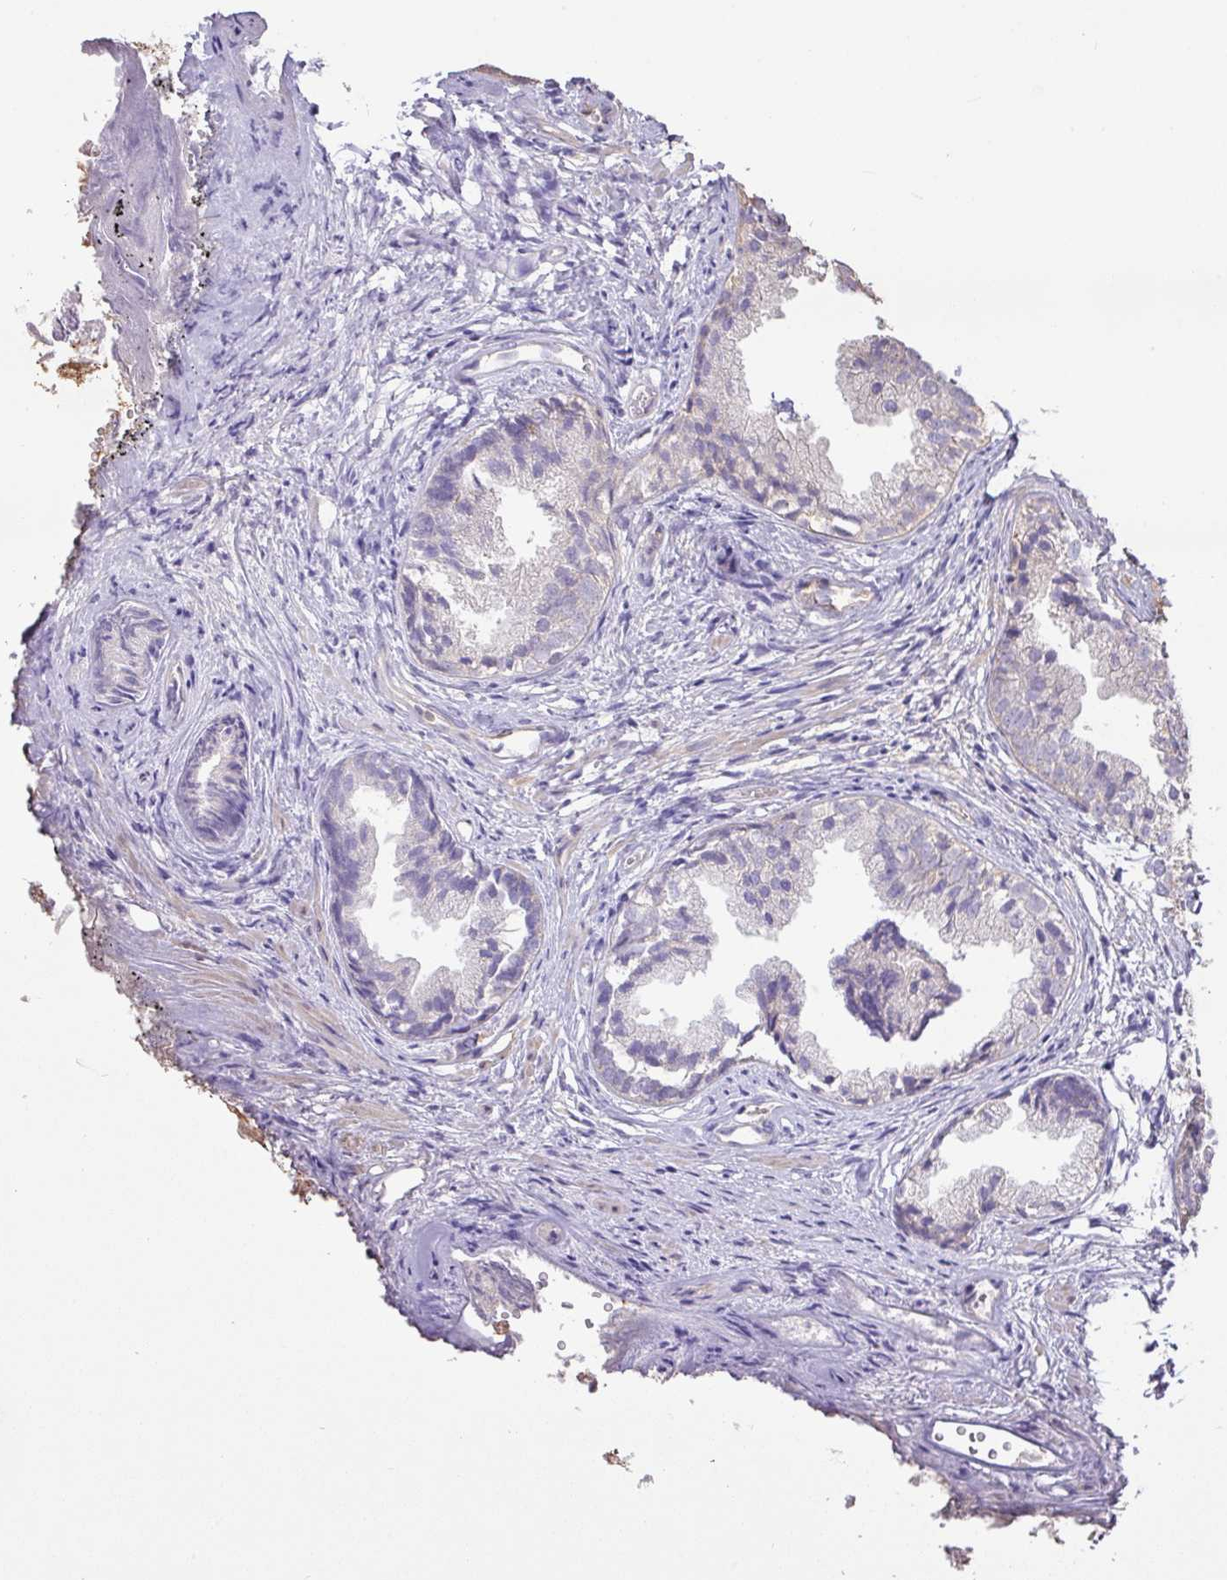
{"staining": {"intensity": "negative", "quantity": "none", "location": "none"}, "tissue": "prostate", "cell_type": "Glandular cells", "image_type": "normal", "snomed": [{"axis": "morphology", "description": "Normal tissue, NOS"}, {"axis": "topography", "description": "Prostate"}], "caption": "Immunohistochemistry (IHC) of normal prostate shows no positivity in glandular cells.", "gene": "CALML4", "patient": {"sex": "male", "age": 76}}